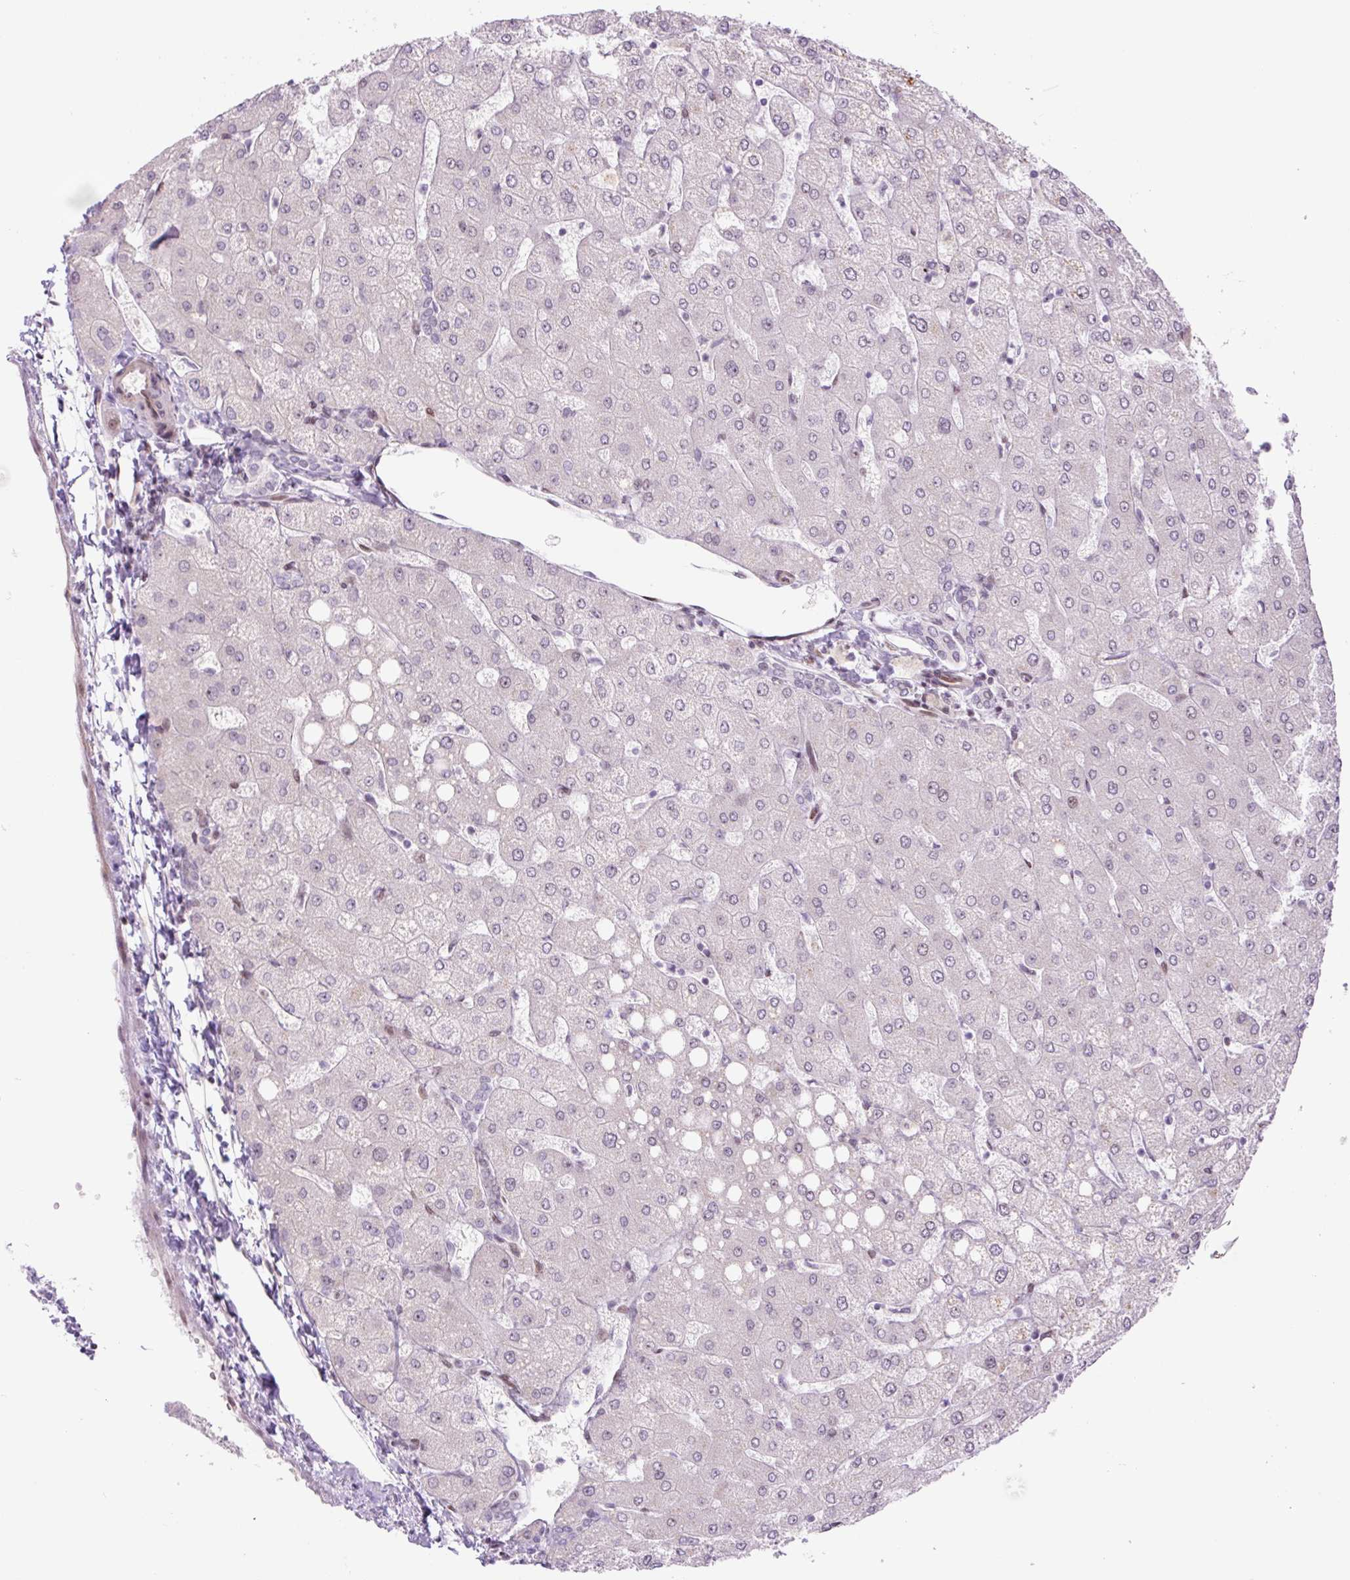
{"staining": {"intensity": "negative", "quantity": "none", "location": "none"}, "tissue": "liver", "cell_type": "Cholangiocytes", "image_type": "normal", "snomed": [{"axis": "morphology", "description": "Normal tissue, NOS"}, {"axis": "topography", "description": "Liver"}], "caption": "High power microscopy micrograph of an immunohistochemistry micrograph of normal liver, revealing no significant expression in cholangiocytes.", "gene": "ENSG00000268750", "patient": {"sex": "female", "age": 54}}